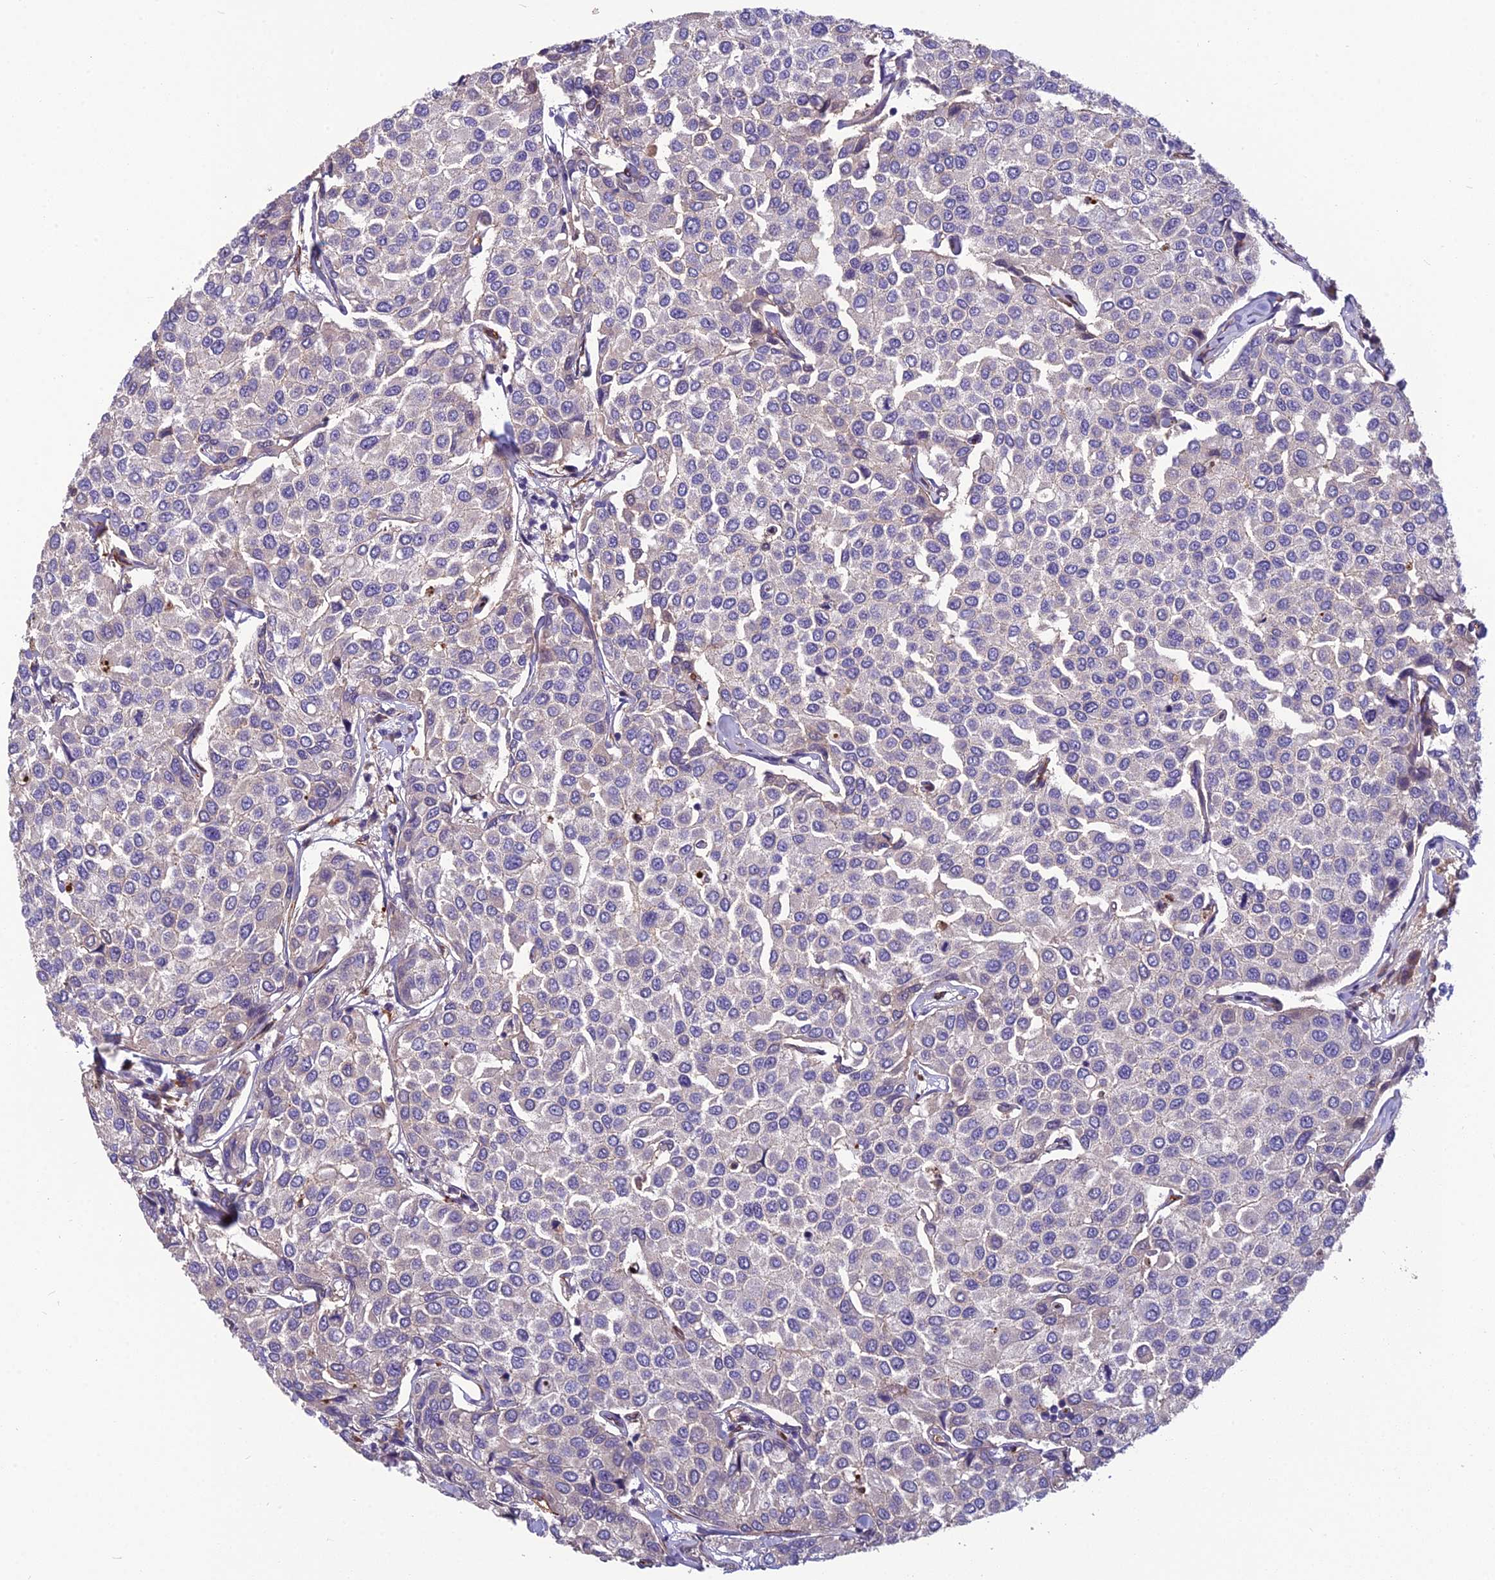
{"staining": {"intensity": "negative", "quantity": "none", "location": "none"}, "tissue": "breast cancer", "cell_type": "Tumor cells", "image_type": "cancer", "snomed": [{"axis": "morphology", "description": "Duct carcinoma"}, {"axis": "topography", "description": "Breast"}], "caption": "This is a histopathology image of immunohistochemistry (IHC) staining of breast invasive ductal carcinoma, which shows no staining in tumor cells. (DAB immunohistochemistry (IHC) visualized using brightfield microscopy, high magnification).", "gene": "TSPAN15", "patient": {"sex": "female", "age": 55}}